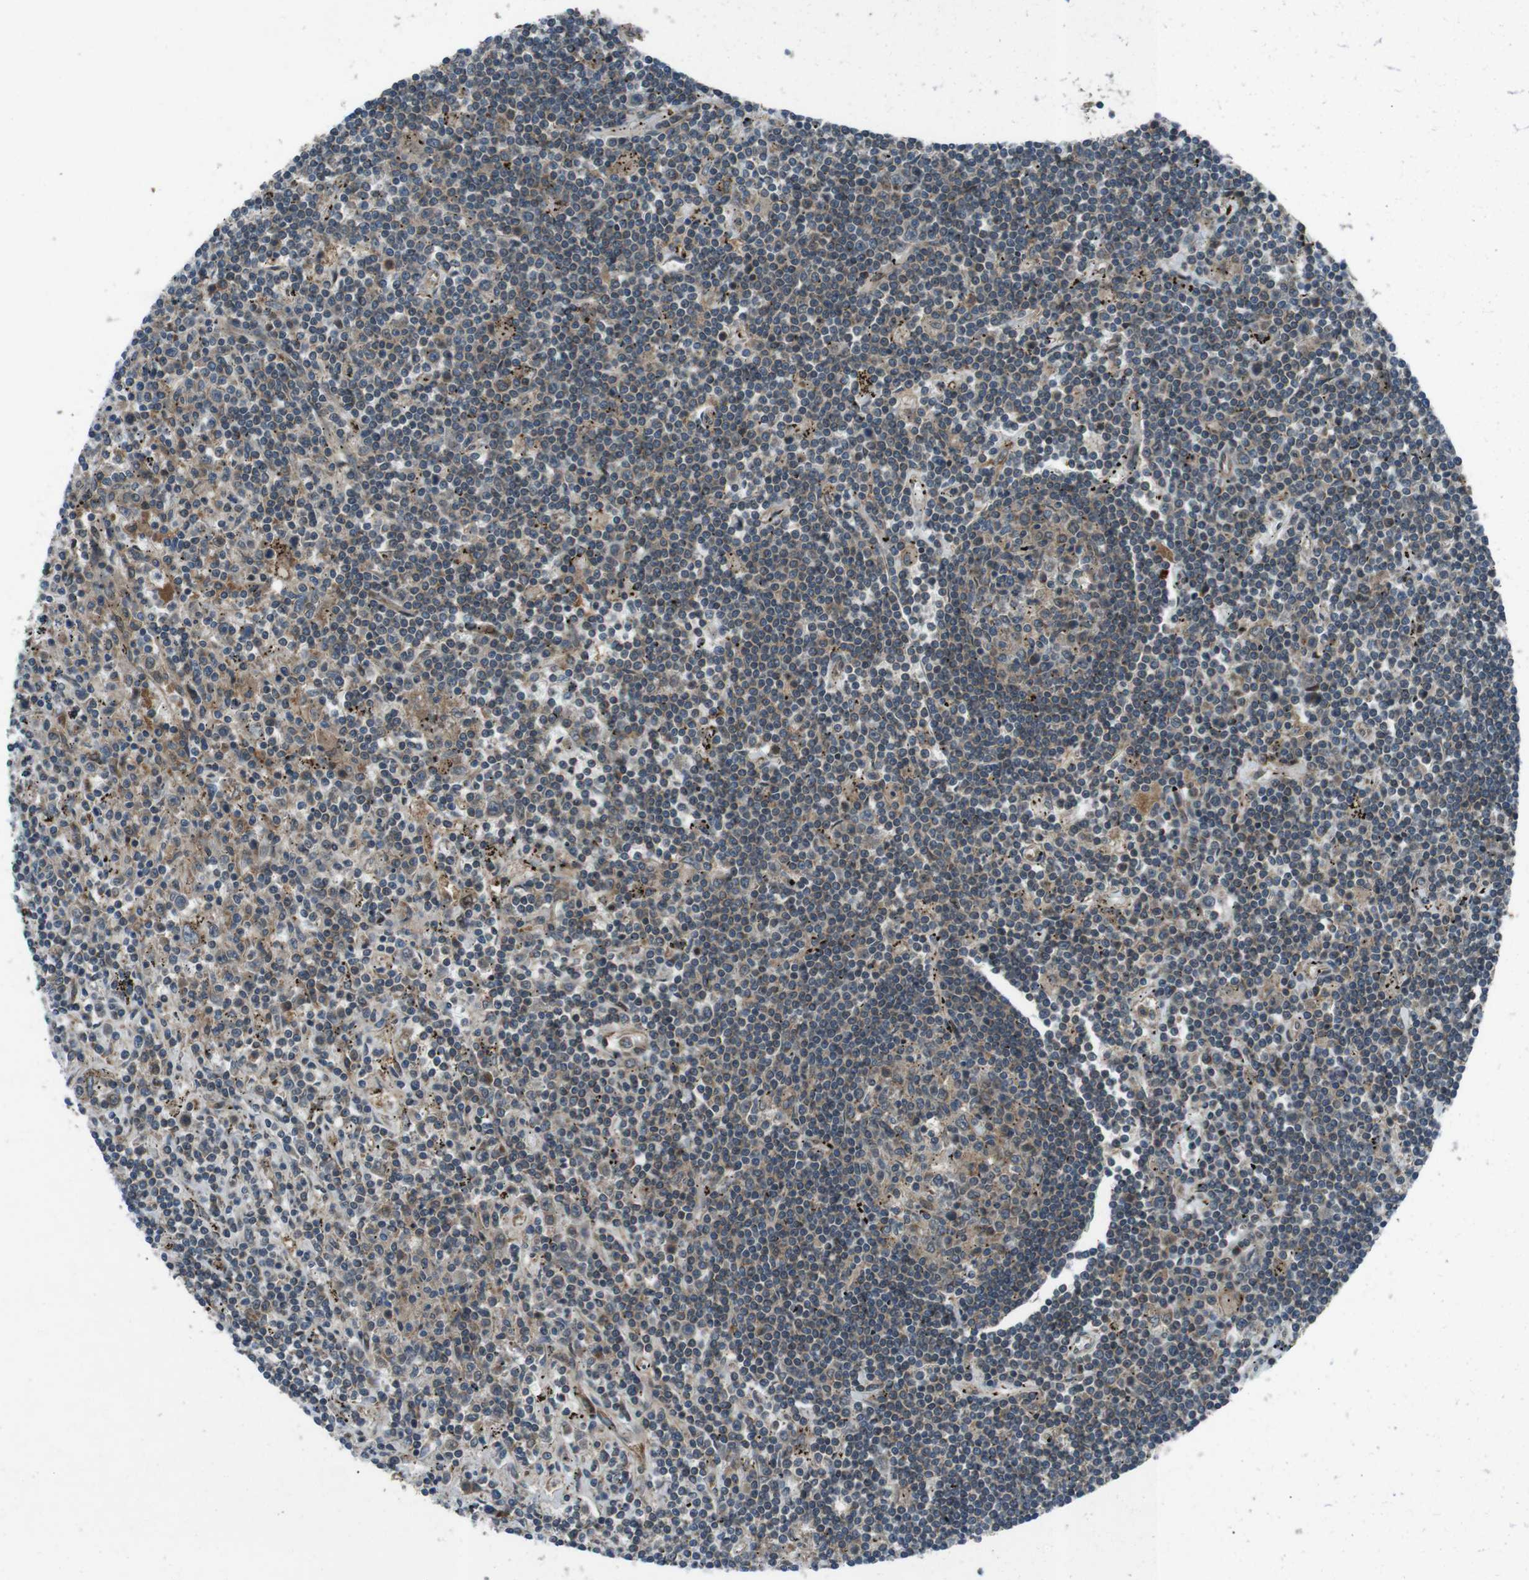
{"staining": {"intensity": "negative", "quantity": "none", "location": "none"}, "tissue": "lymphoma", "cell_type": "Tumor cells", "image_type": "cancer", "snomed": [{"axis": "morphology", "description": "Malignant lymphoma, non-Hodgkin's type, Low grade"}, {"axis": "topography", "description": "Spleen"}], "caption": "IHC image of human lymphoma stained for a protein (brown), which displays no positivity in tumor cells.", "gene": "SLC27A4", "patient": {"sex": "male", "age": 76}}